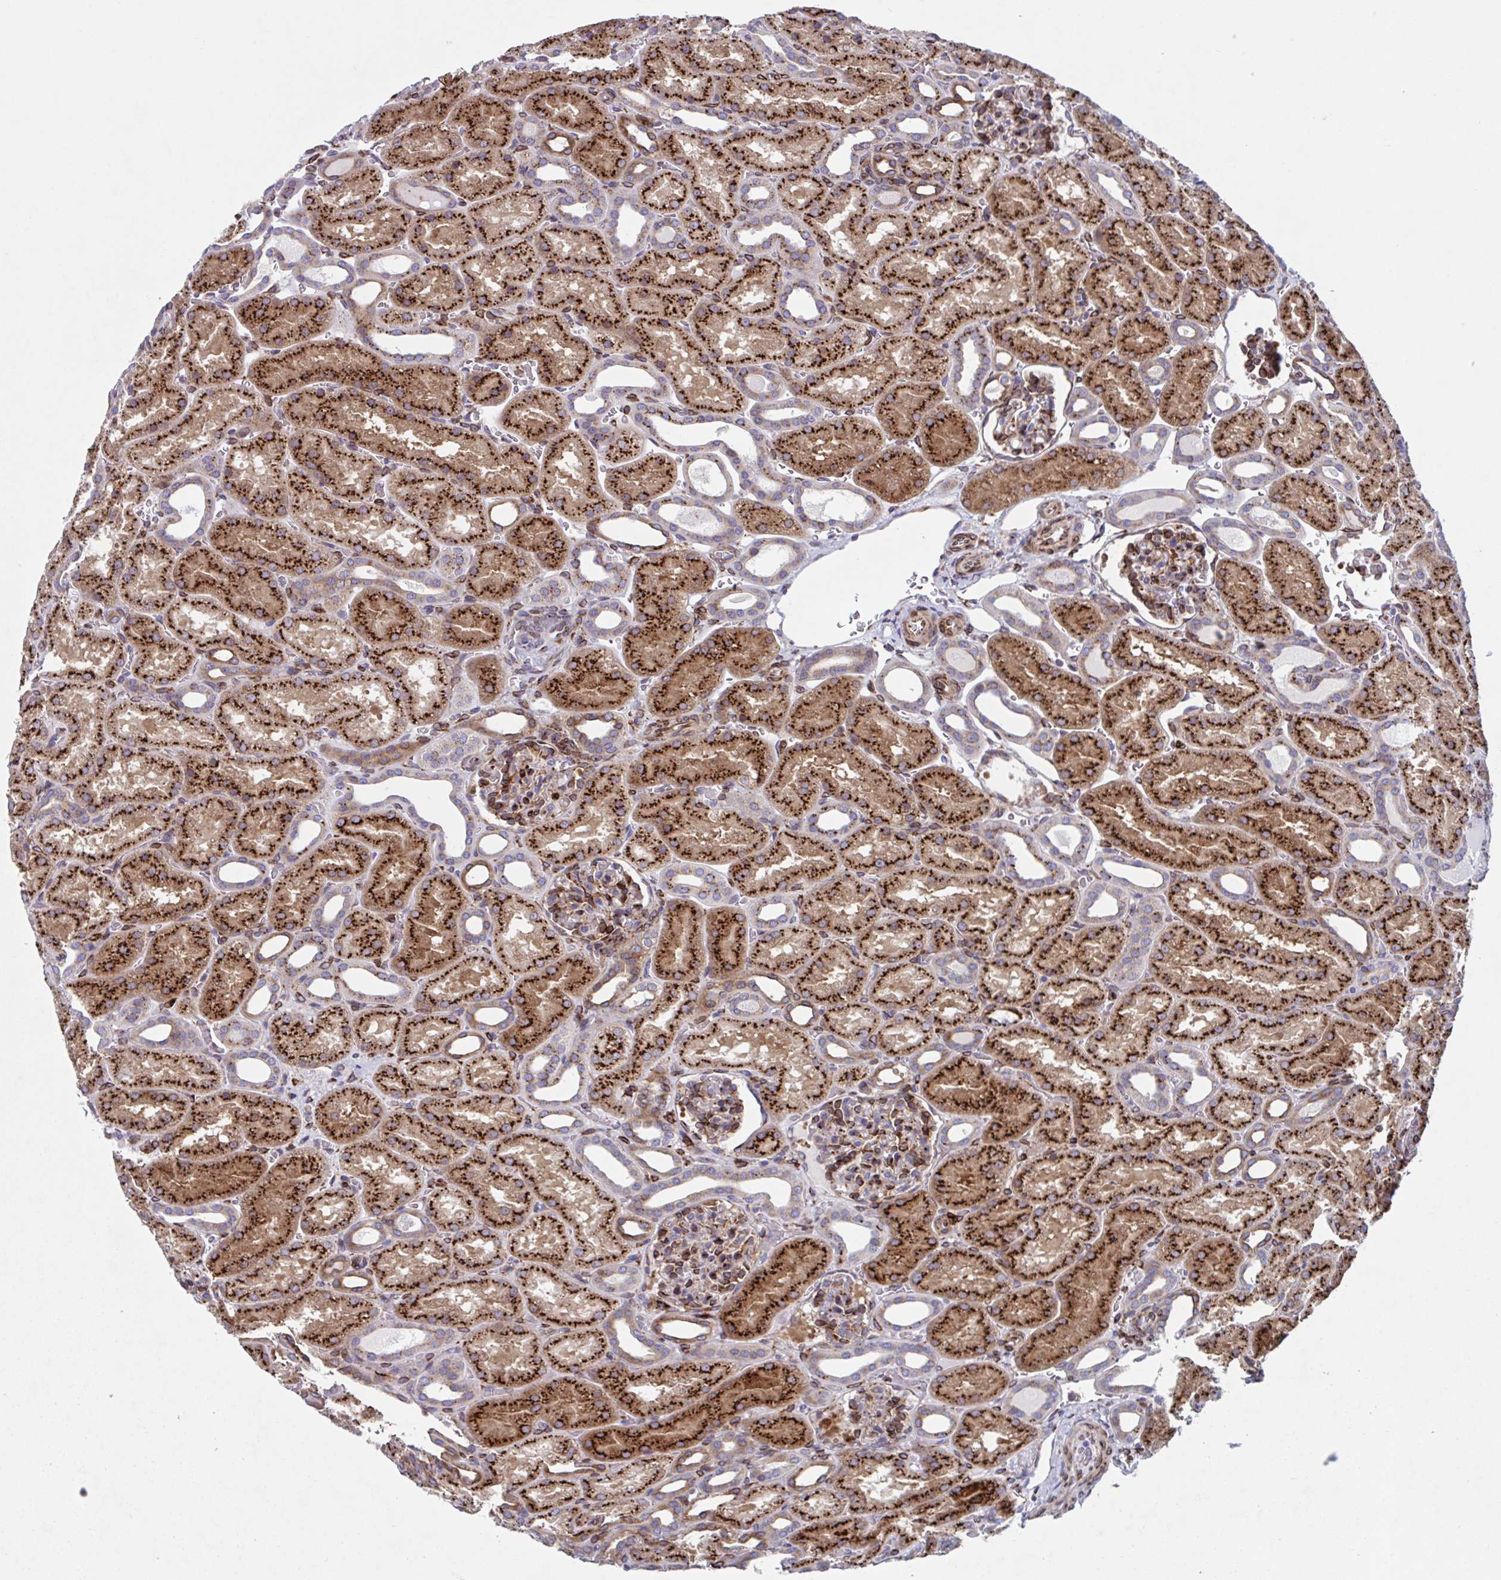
{"staining": {"intensity": "strong", "quantity": ">75%", "location": "cytoplasmic/membranous"}, "tissue": "kidney", "cell_type": "Cells in glomeruli", "image_type": "normal", "snomed": [{"axis": "morphology", "description": "Normal tissue, NOS"}, {"axis": "topography", "description": "Kidney"}], "caption": "A micrograph of human kidney stained for a protein demonstrates strong cytoplasmic/membranous brown staining in cells in glomeruli.", "gene": "RFK", "patient": {"sex": "male", "age": 2}}